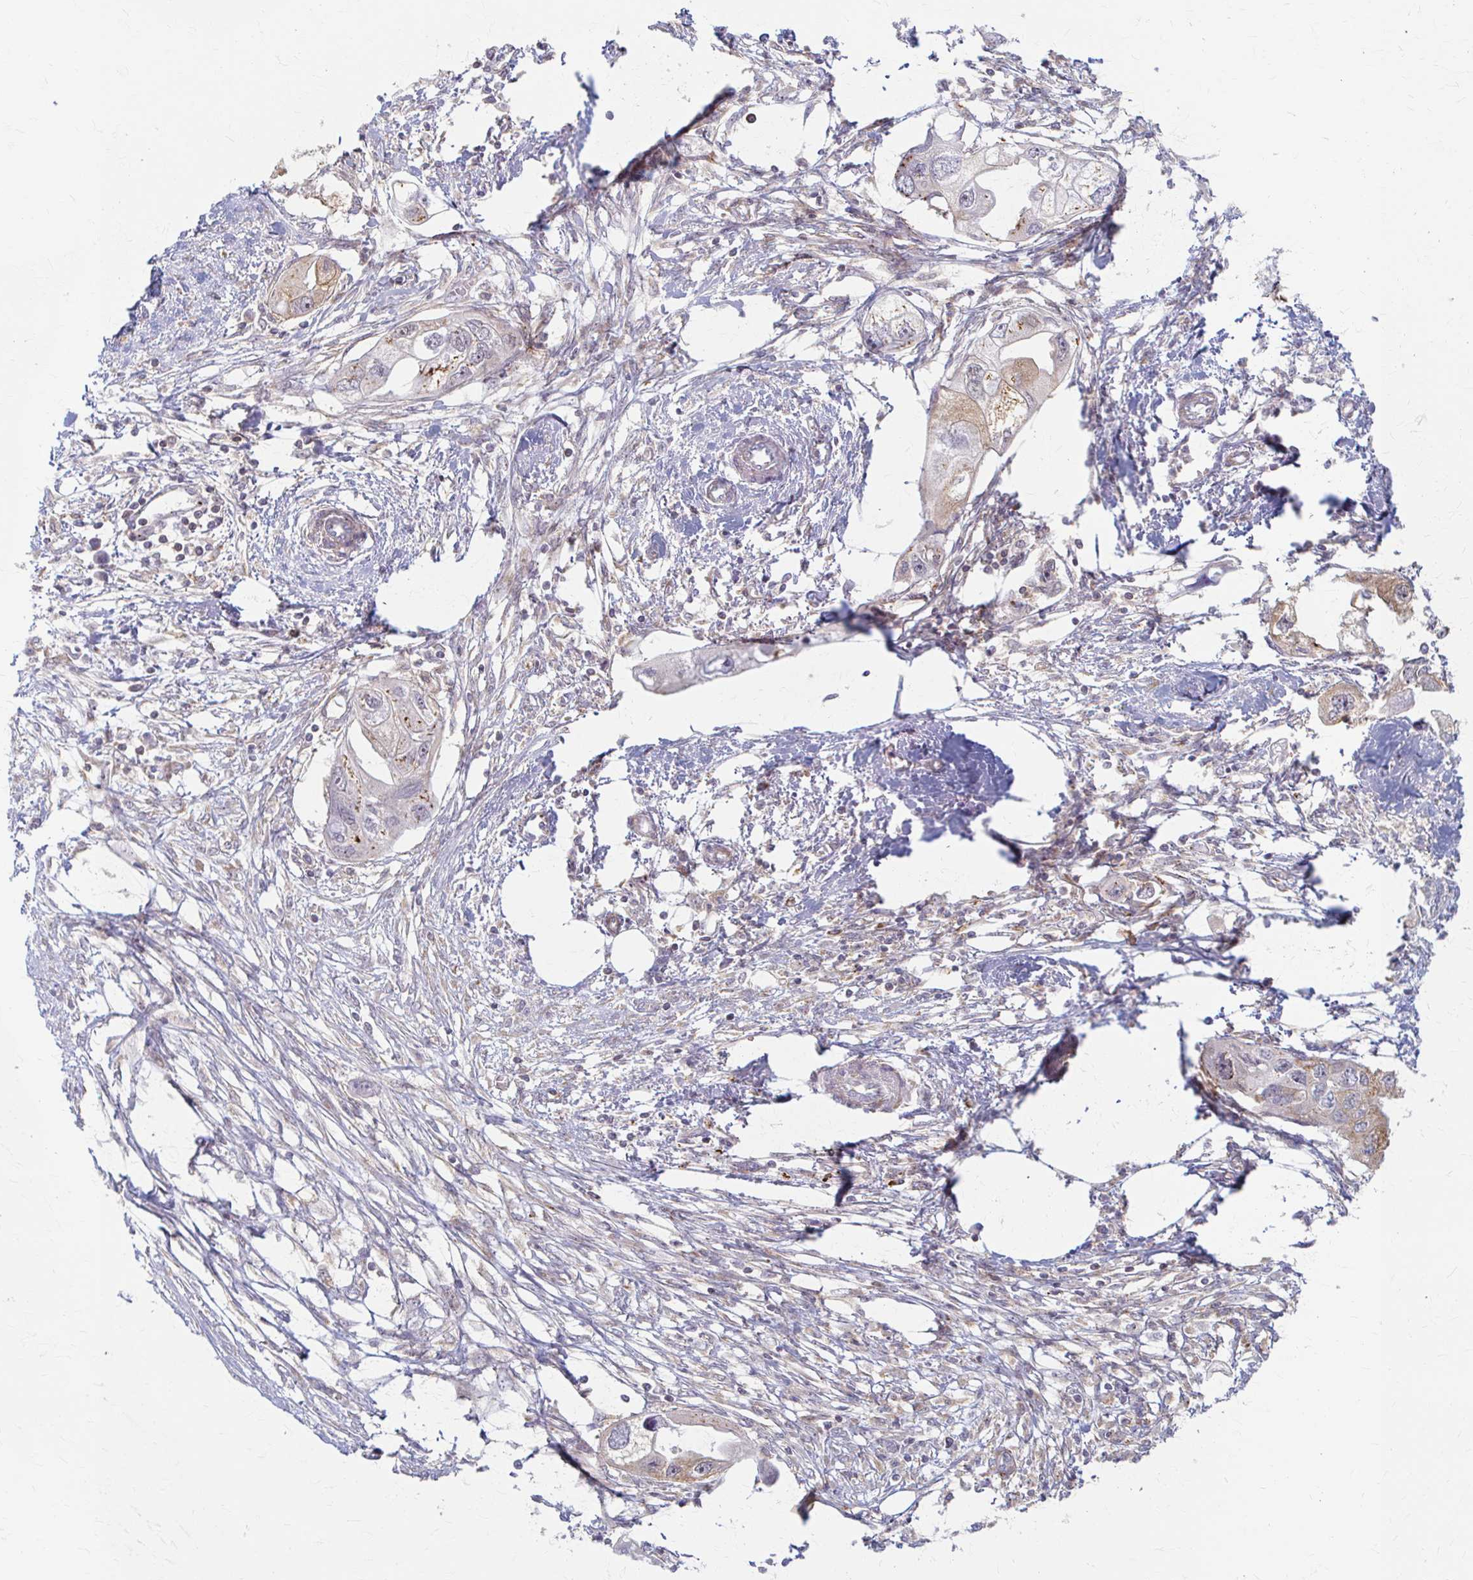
{"staining": {"intensity": "moderate", "quantity": "25%-75%", "location": "cytoplasmic/membranous"}, "tissue": "endometrial cancer", "cell_type": "Tumor cells", "image_type": "cancer", "snomed": [{"axis": "morphology", "description": "Adenocarcinoma, NOS"}, {"axis": "morphology", "description": "Adenocarcinoma, metastatic, NOS"}, {"axis": "topography", "description": "Adipose tissue"}, {"axis": "topography", "description": "Endometrium"}], "caption": "Endometrial cancer was stained to show a protein in brown. There is medium levels of moderate cytoplasmic/membranous expression in approximately 25%-75% of tumor cells.", "gene": "ARHGAP35", "patient": {"sex": "female", "age": 67}}